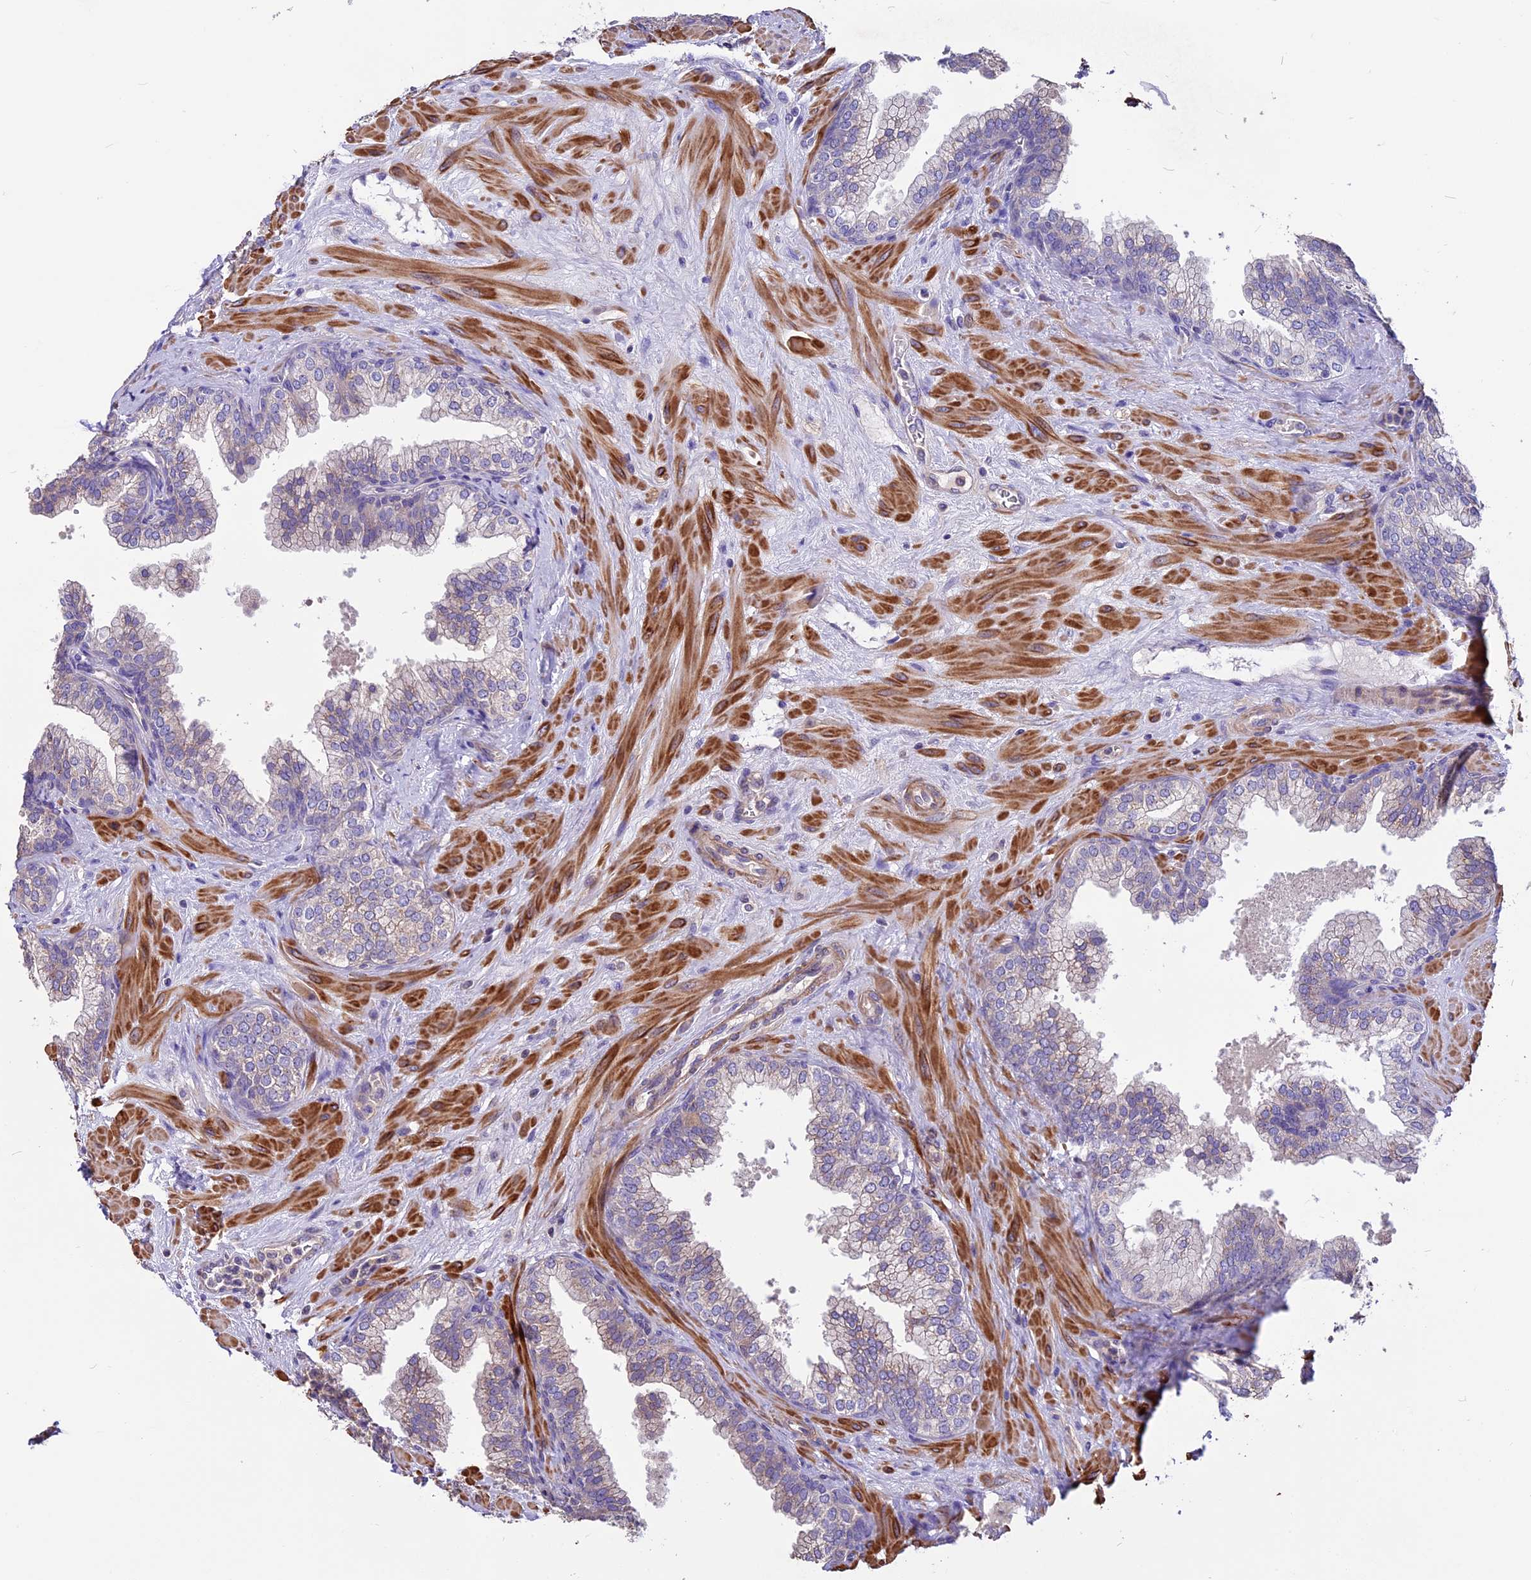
{"staining": {"intensity": "weak", "quantity": "<25%", "location": "cytoplasmic/membranous"}, "tissue": "prostate", "cell_type": "Glandular cells", "image_type": "normal", "snomed": [{"axis": "morphology", "description": "Normal tissue, NOS"}, {"axis": "topography", "description": "Prostate"}], "caption": "A photomicrograph of human prostate is negative for staining in glandular cells. The staining was performed using DAB to visualize the protein expression in brown, while the nuclei were stained in blue with hematoxylin (Magnification: 20x).", "gene": "ANO3", "patient": {"sex": "male", "age": 60}}